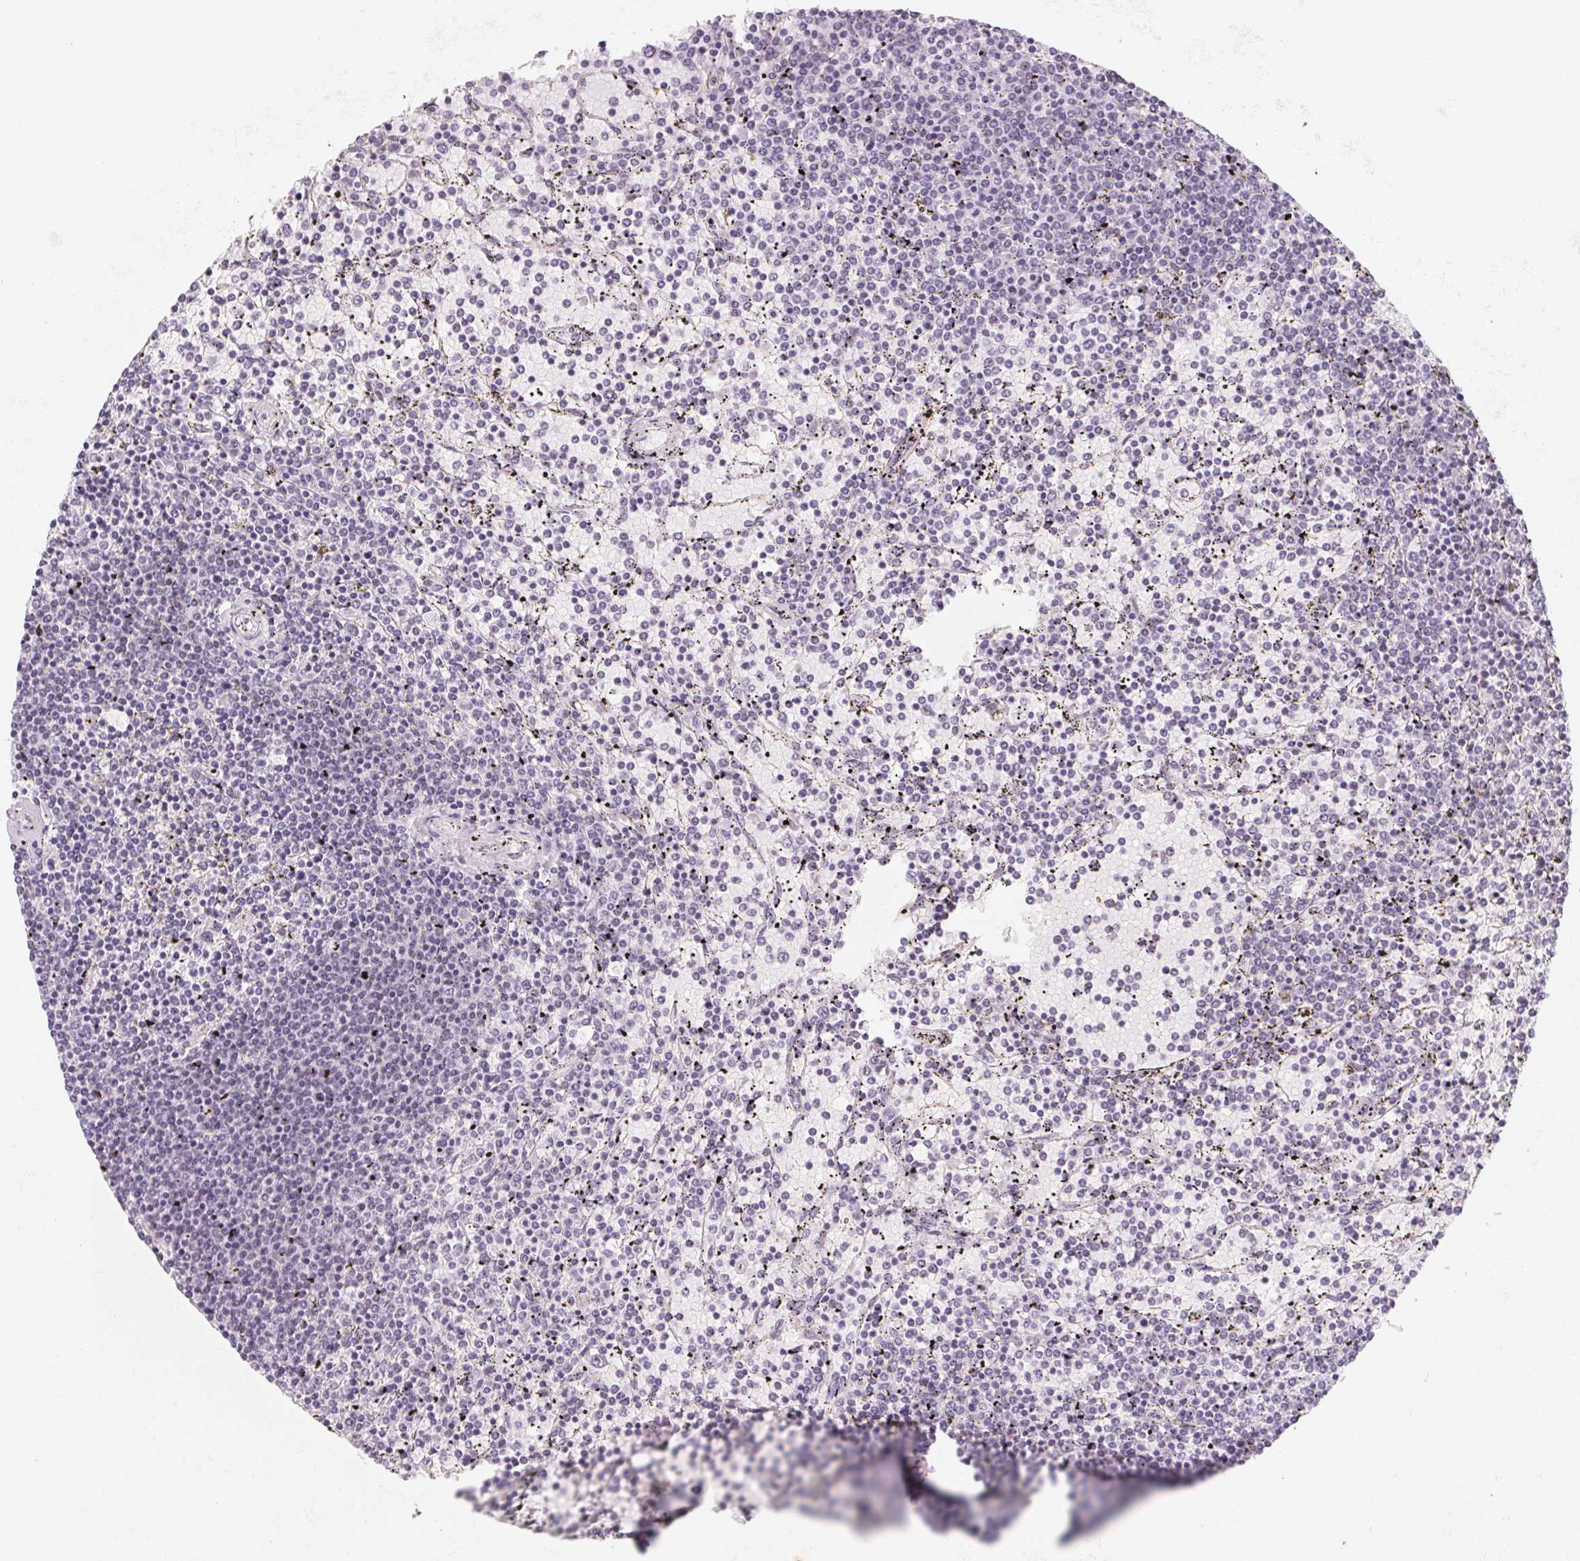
{"staining": {"intensity": "negative", "quantity": "none", "location": "none"}, "tissue": "lymphoma", "cell_type": "Tumor cells", "image_type": "cancer", "snomed": [{"axis": "morphology", "description": "Malignant lymphoma, non-Hodgkin's type, Low grade"}, {"axis": "topography", "description": "Spleen"}], "caption": "An immunohistochemistry image of low-grade malignant lymphoma, non-Hodgkin's type is shown. There is no staining in tumor cells of low-grade malignant lymphoma, non-Hodgkin's type.", "gene": "ZIC4", "patient": {"sex": "female", "age": 77}}